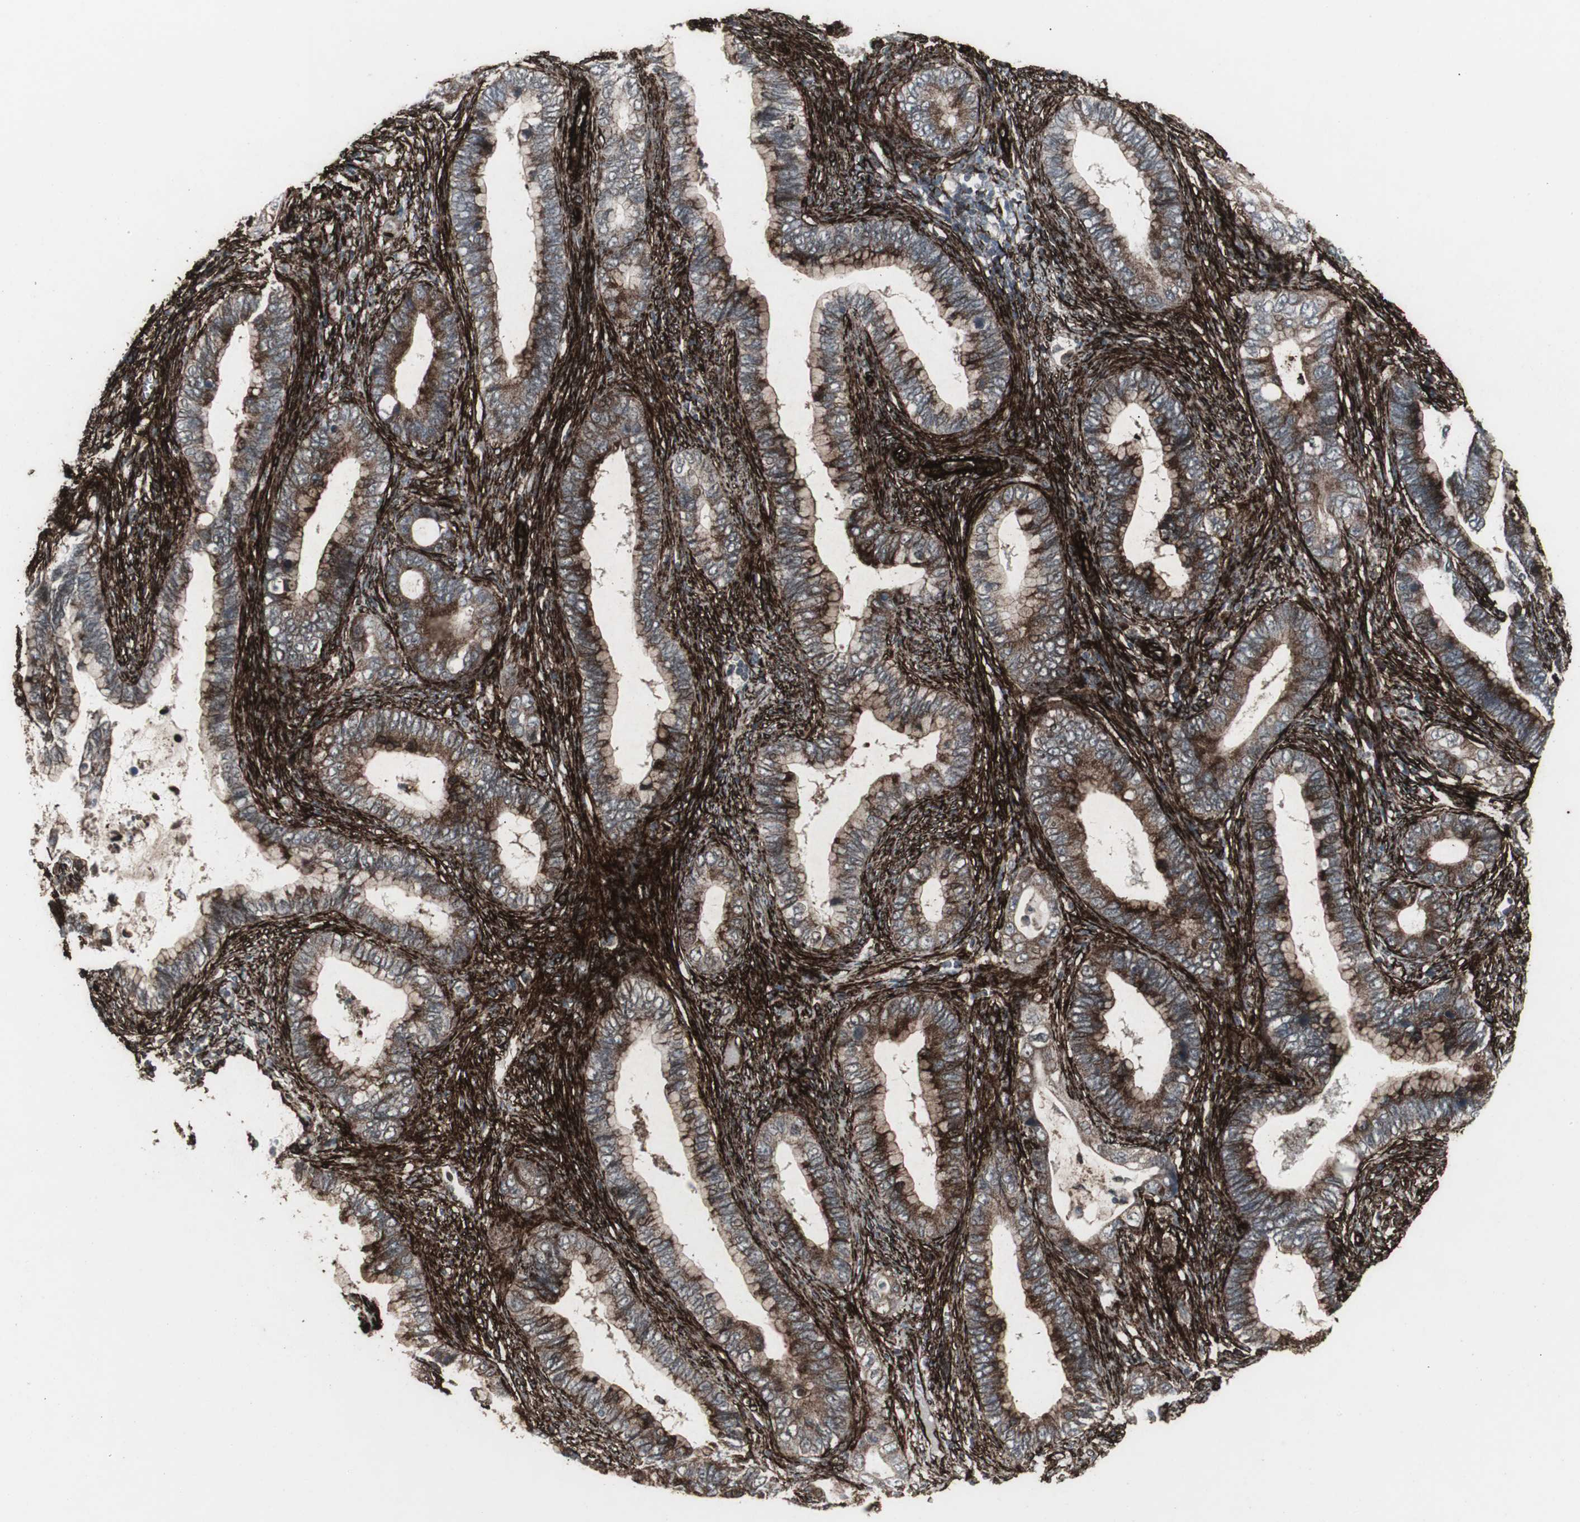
{"staining": {"intensity": "moderate", "quantity": ">75%", "location": "cytoplasmic/membranous"}, "tissue": "cervical cancer", "cell_type": "Tumor cells", "image_type": "cancer", "snomed": [{"axis": "morphology", "description": "Adenocarcinoma, NOS"}, {"axis": "topography", "description": "Cervix"}], "caption": "Immunohistochemistry (IHC) staining of cervical adenocarcinoma, which shows medium levels of moderate cytoplasmic/membranous positivity in approximately >75% of tumor cells indicating moderate cytoplasmic/membranous protein staining. The staining was performed using DAB (brown) for protein detection and nuclei were counterstained in hematoxylin (blue).", "gene": "PDGFA", "patient": {"sex": "female", "age": 44}}